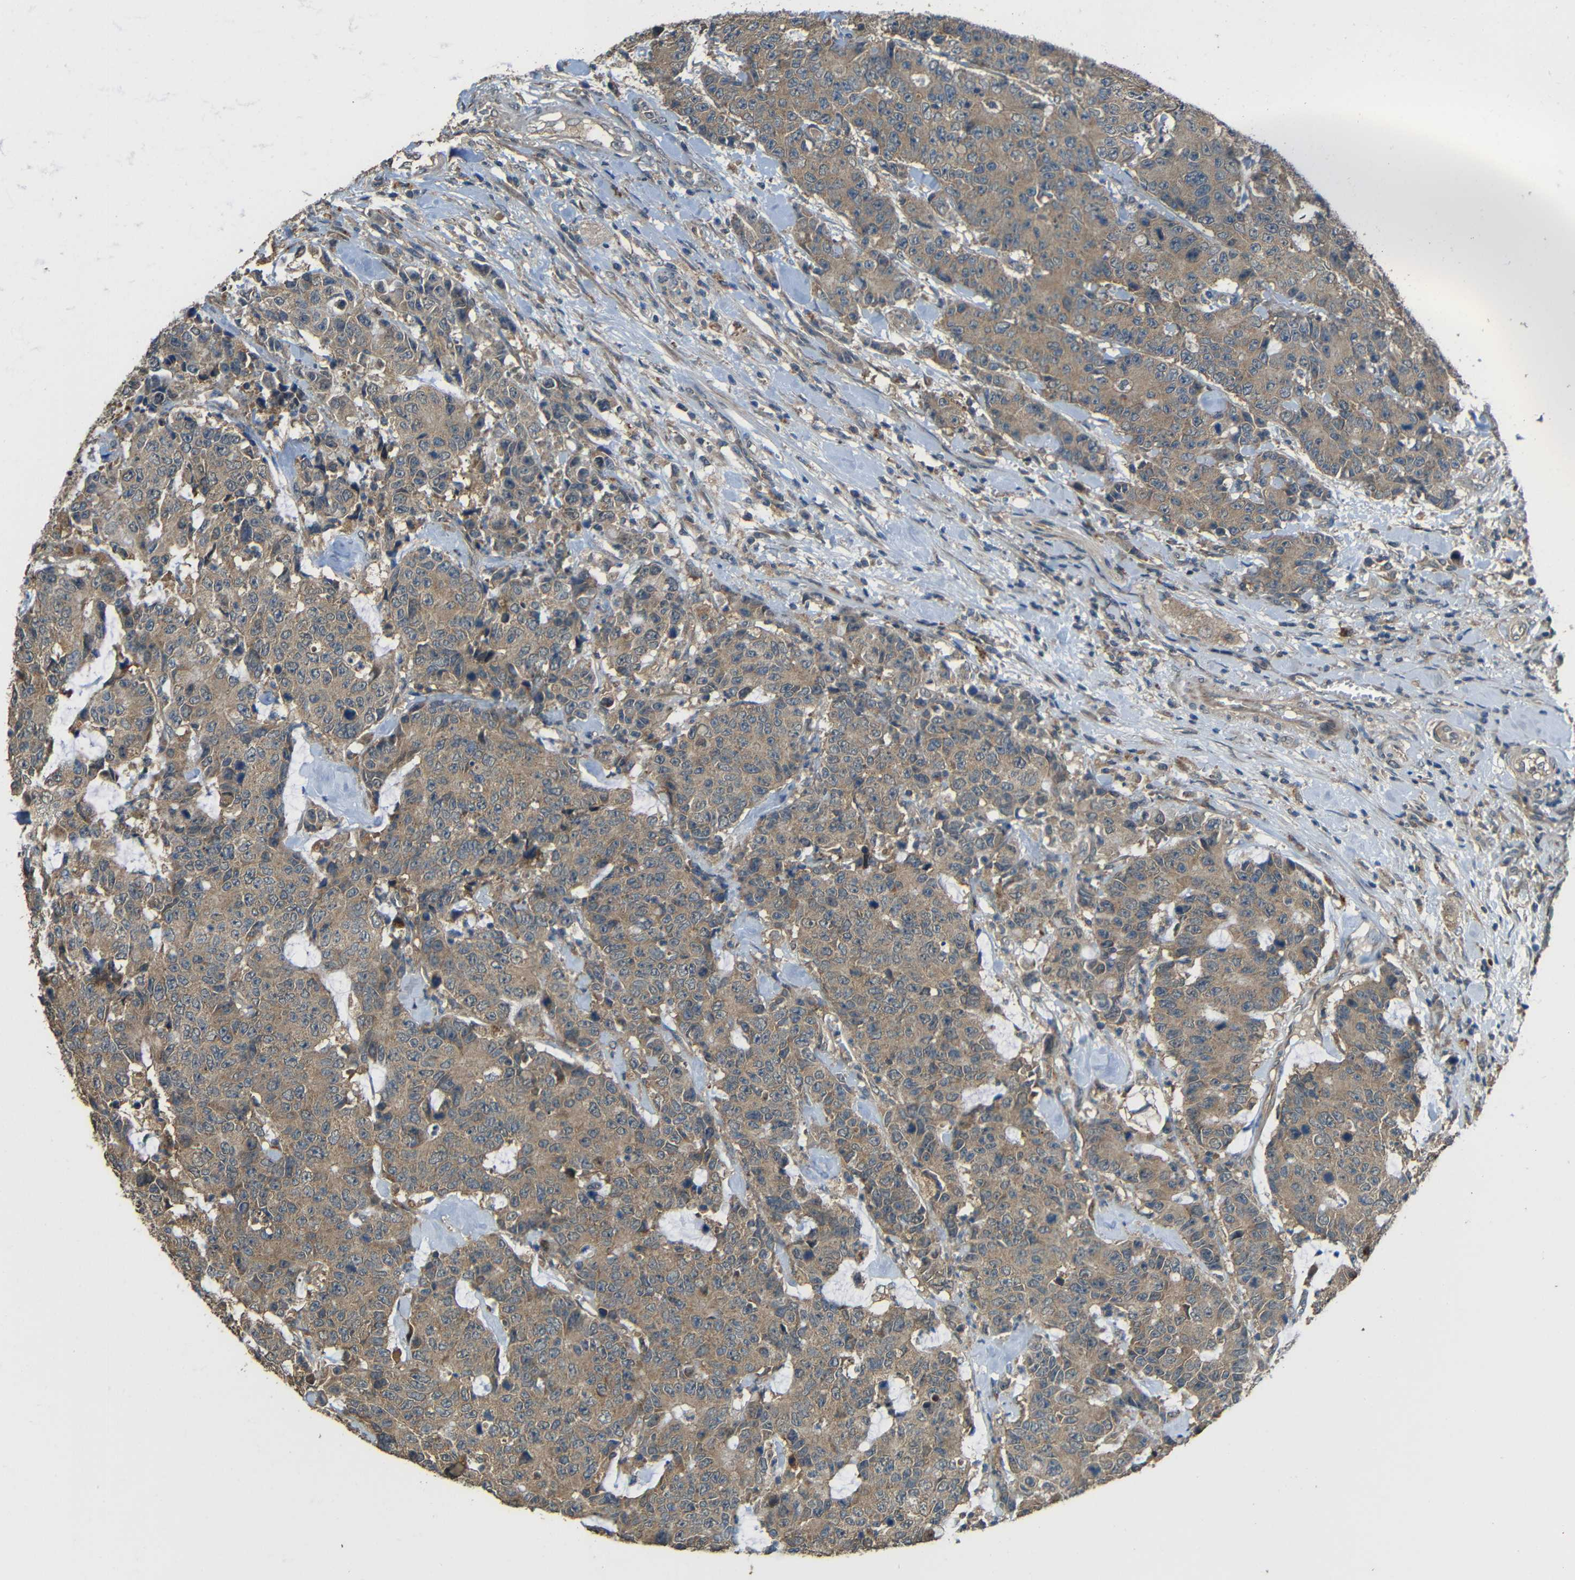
{"staining": {"intensity": "moderate", "quantity": ">75%", "location": "cytoplasmic/membranous"}, "tissue": "colorectal cancer", "cell_type": "Tumor cells", "image_type": "cancer", "snomed": [{"axis": "morphology", "description": "Adenocarcinoma, NOS"}, {"axis": "topography", "description": "Colon"}], "caption": "IHC staining of colorectal cancer, which displays medium levels of moderate cytoplasmic/membranous expression in approximately >75% of tumor cells indicating moderate cytoplasmic/membranous protein staining. The staining was performed using DAB (brown) for protein detection and nuclei were counterstained in hematoxylin (blue).", "gene": "ACACA", "patient": {"sex": "female", "age": 86}}